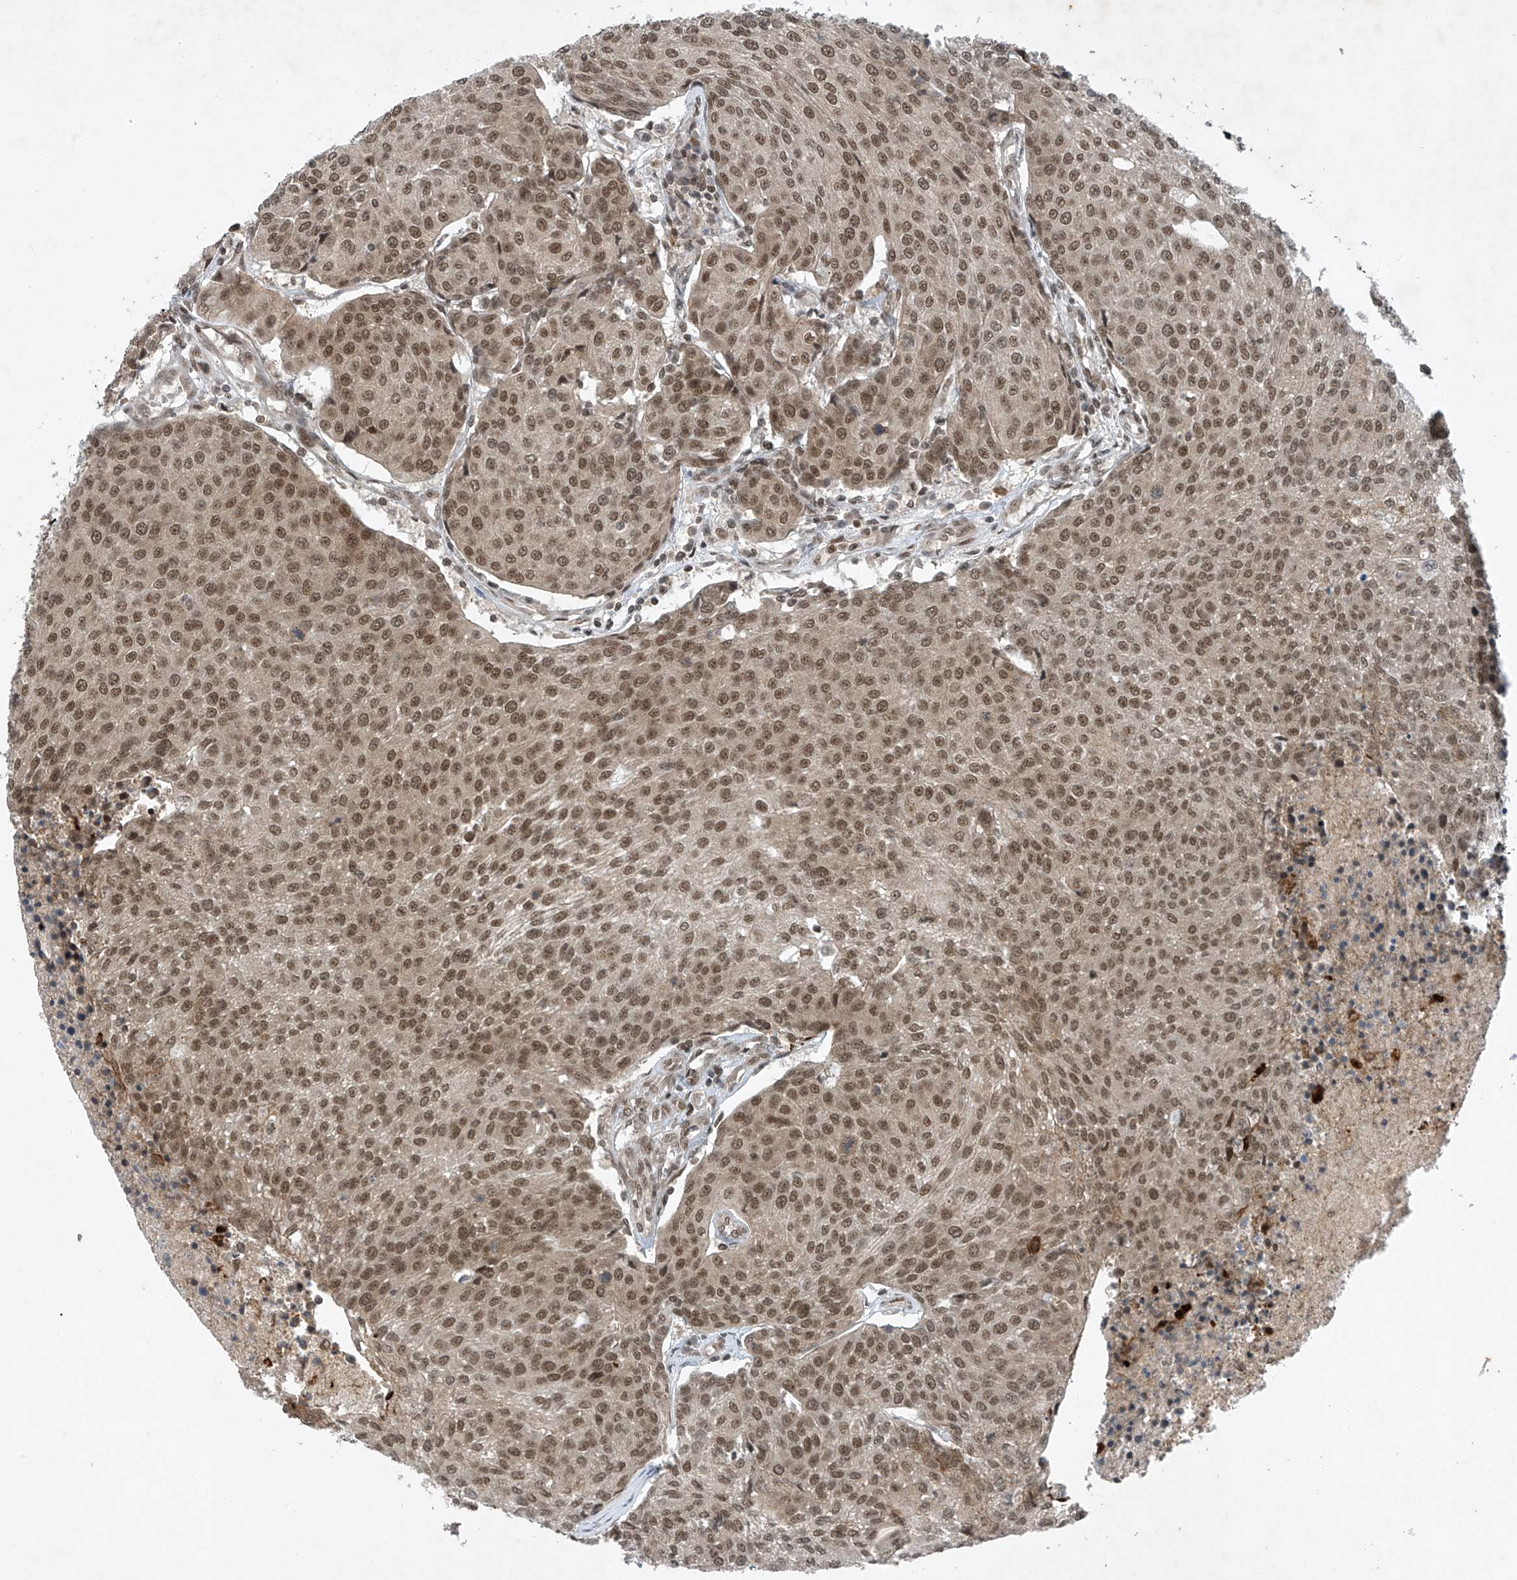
{"staining": {"intensity": "moderate", "quantity": ">75%", "location": "nuclear"}, "tissue": "urothelial cancer", "cell_type": "Tumor cells", "image_type": "cancer", "snomed": [{"axis": "morphology", "description": "Urothelial carcinoma, High grade"}, {"axis": "topography", "description": "Urinary bladder"}], "caption": "Immunohistochemistry micrograph of neoplastic tissue: high-grade urothelial carcinoma stained using IHC exhibits medium levels of moderate protein expression localized specifically in the nuclear of tumor cells, appearing as a nuclear brown color.", "gene": "TAF8", "patient": {"sex": "female", "age": 85}}